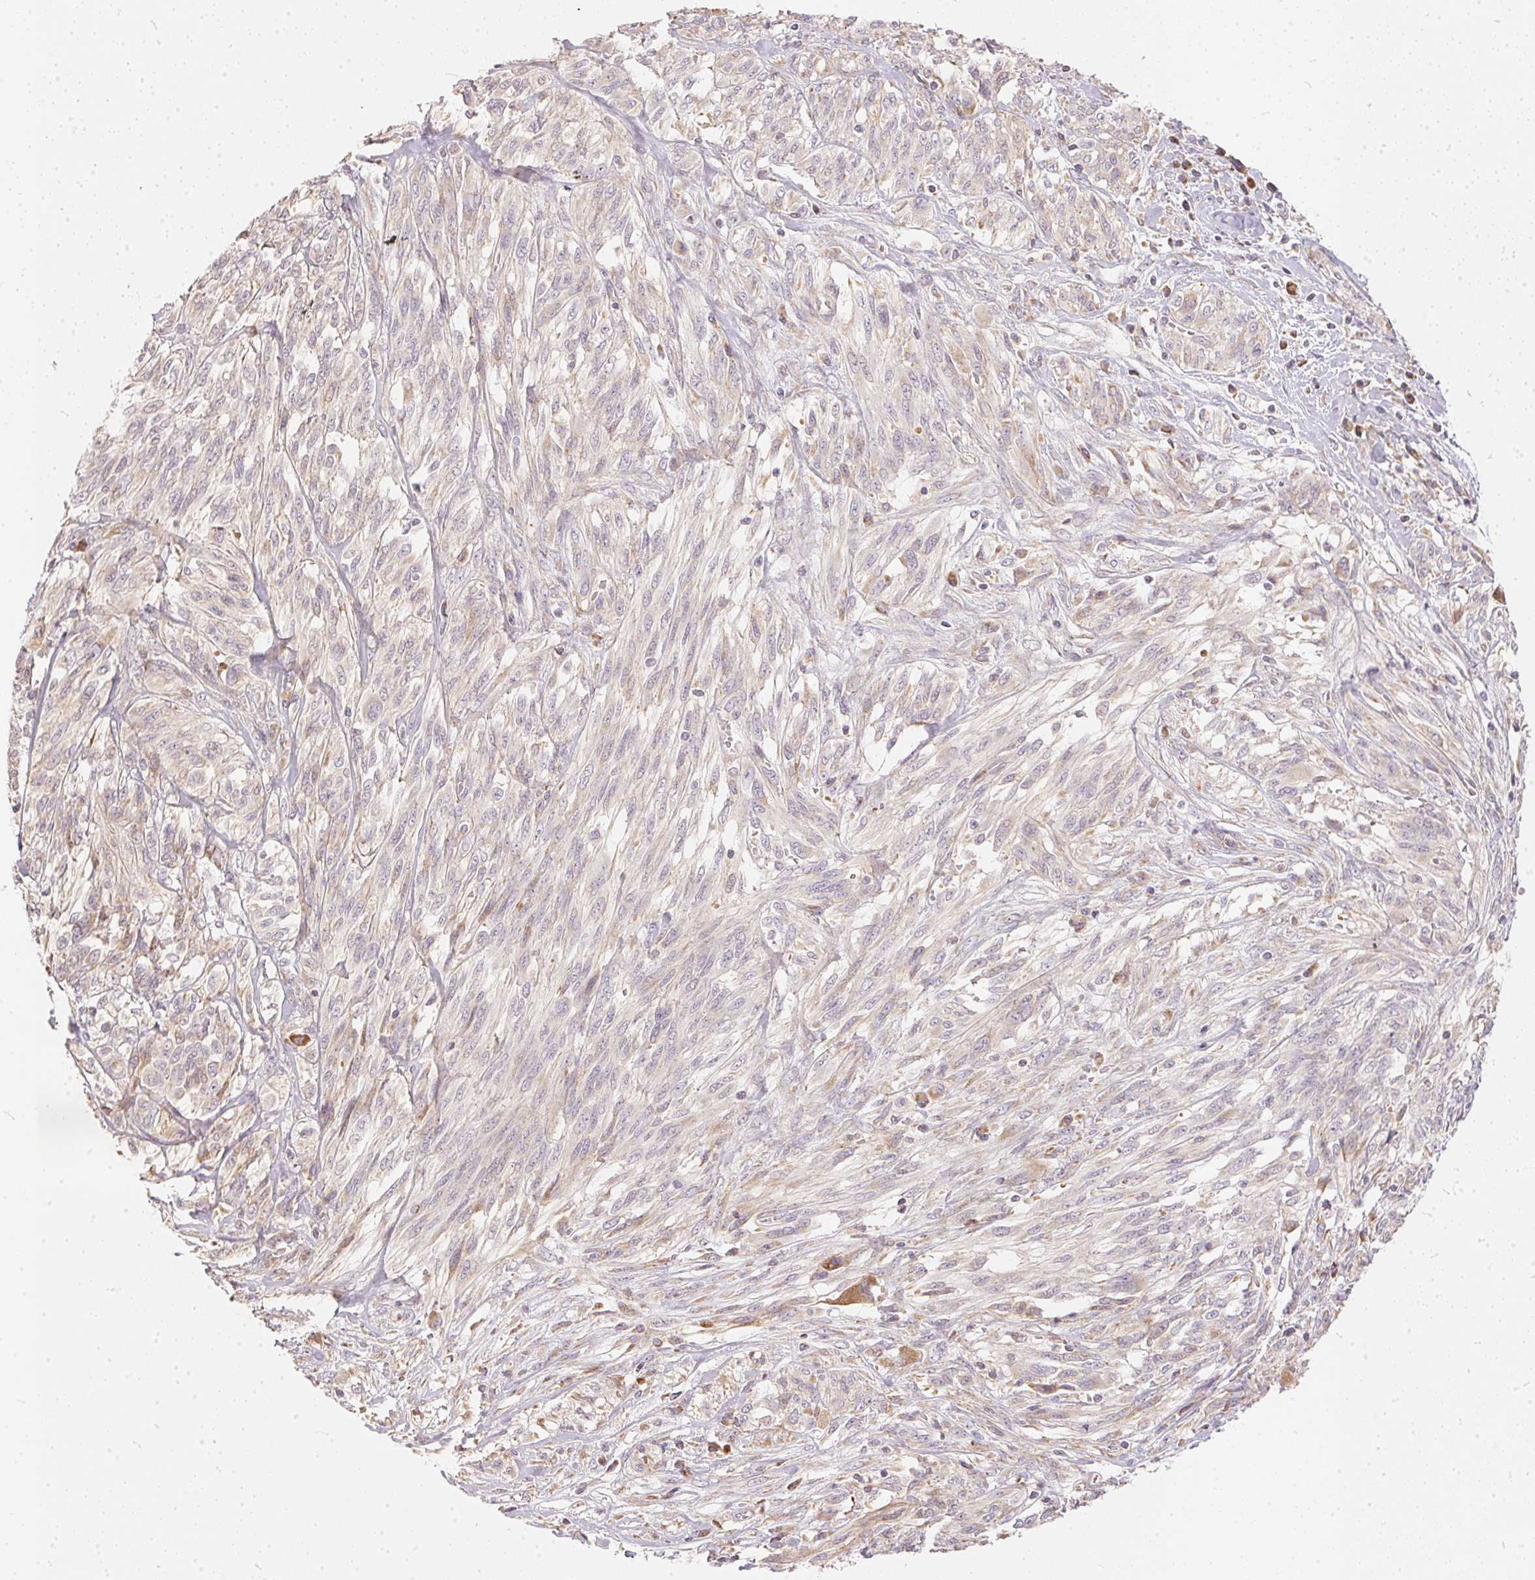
{"staining": {"intensity": "negative", "quantity": "none", "location": "none"}, "tissue": "melanoma", "cell_type": "Tumor cells", "image_type": "cancer", "snomed": [{"axis": "morphology", "description": "Malignant melanoma, NOS"}, {"axis": "topography", "description": "Skin"}], "caption": "A high-resolution image shows IHC staining of malignant melanoma, which reveals no significant expression in tumor cells.", "gene": "VWA5B2", "patient": {"sex": "female", "age": 91}}